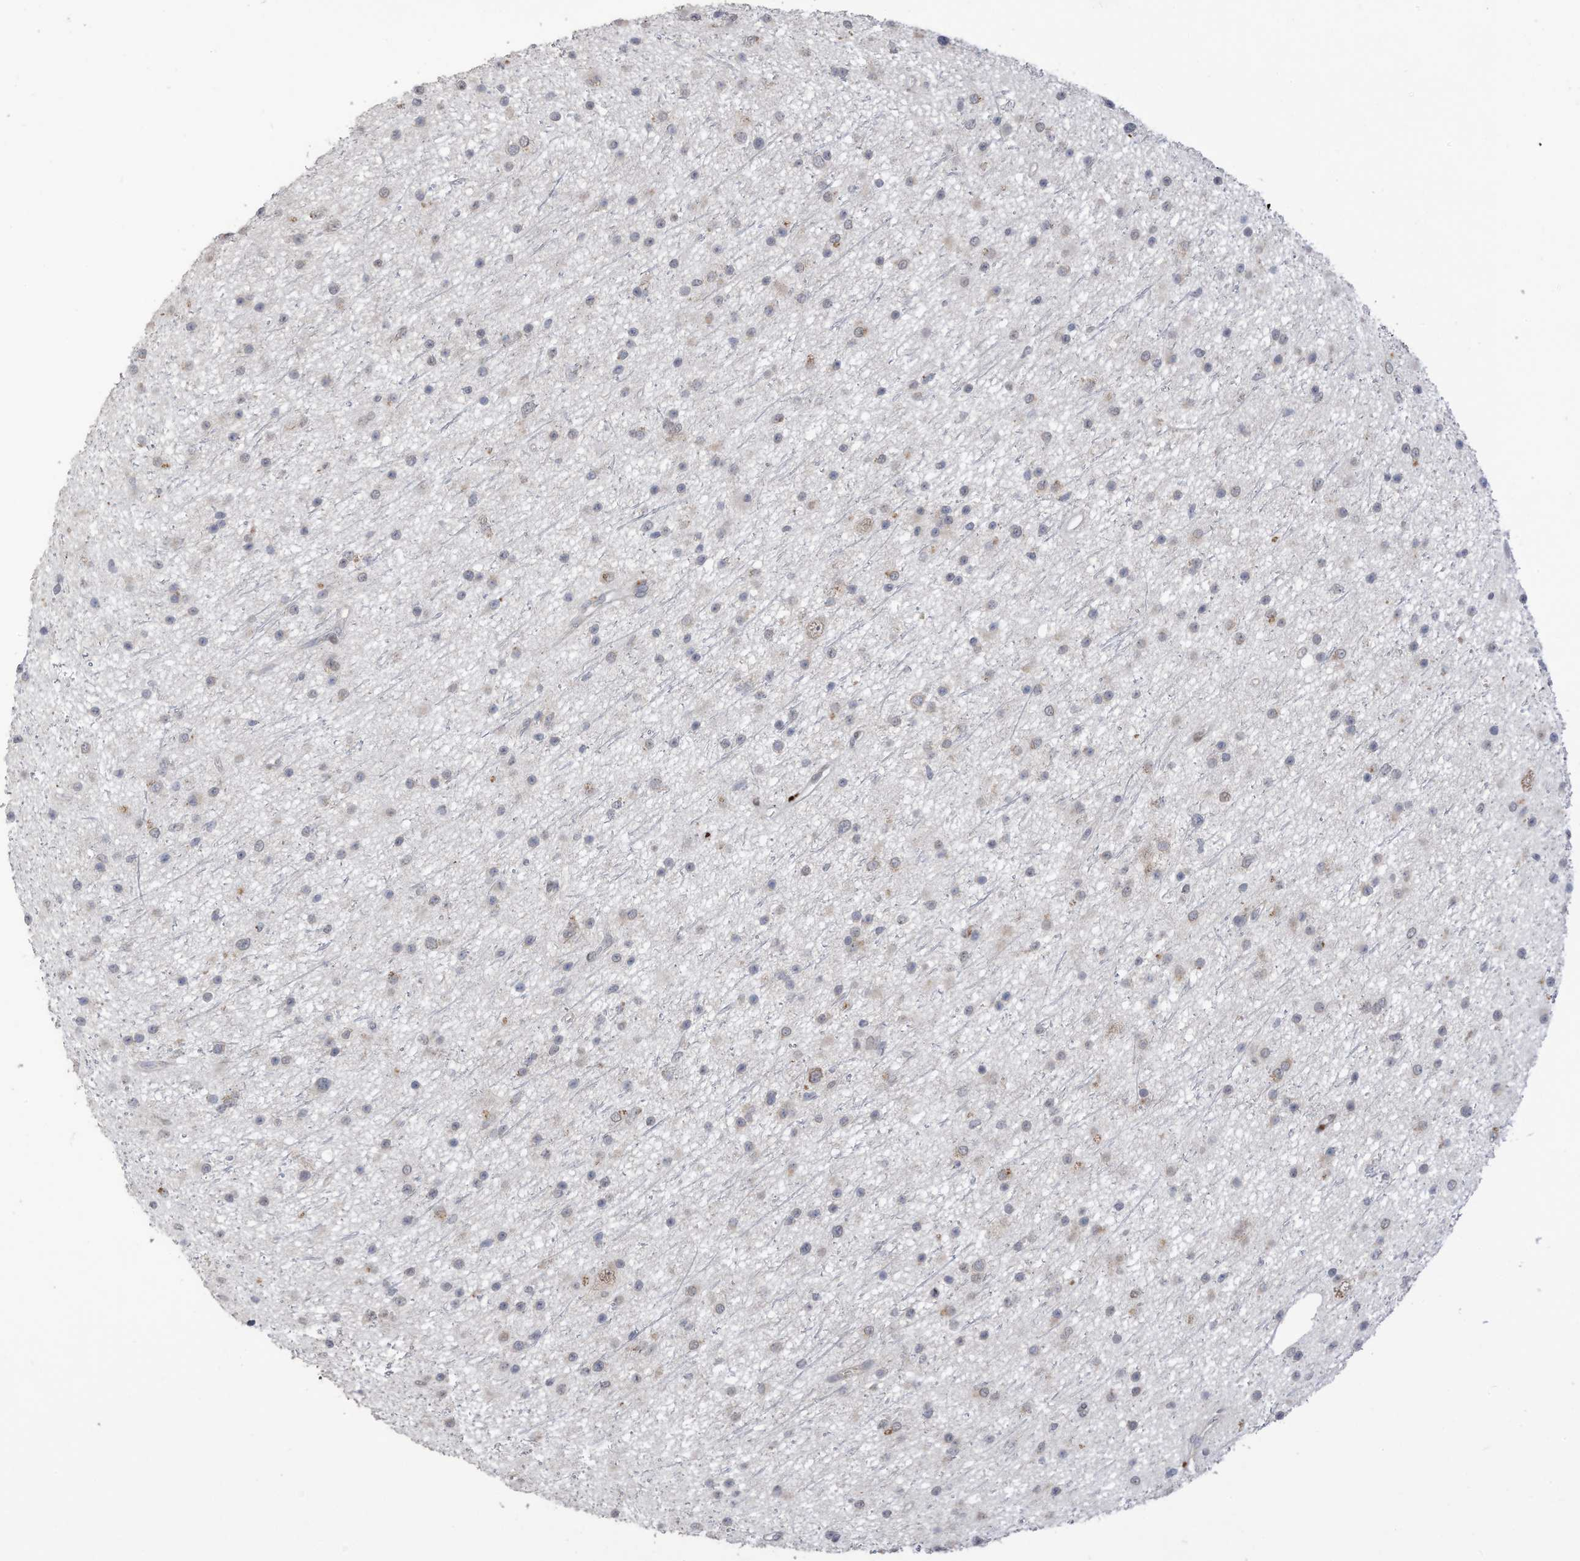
{"staining": {"intensity": "negative", "quantity": "none", "location": "none"}, "tissue": "glioma", "cell_type": "Tumor cells", "image_type": "cancer", "snomed": [{"axis": "morphology", "description": "Glioma, malignant, Low grade"}, {"axis": "topography", "description": "Cerebral cortex"}], "caption": "This is a image of immunohistochemistry (IHC) staining of malignant glioma (low-grade), which shows no expression in tumor cells.", "gene": "RABL3", "patient": {"sex": "female", "age": 39}}